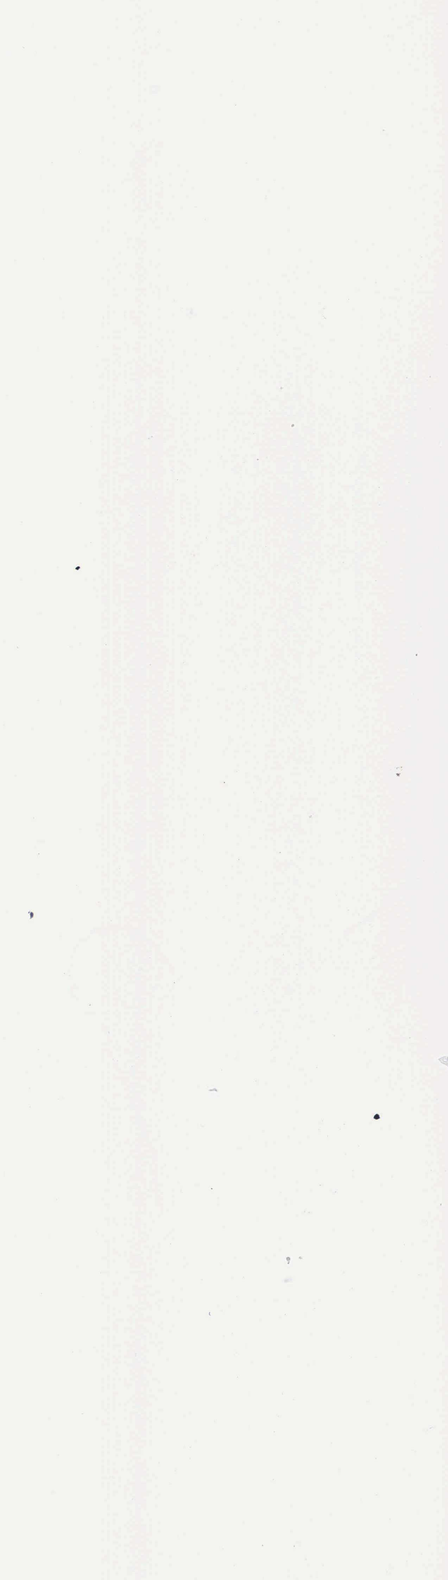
{"staining": {"intensity": "moderate", "quantity": ">75%", "location": "cytoplasmic/membranous"}, "tissue": "skin cancer", "cell_type": "Tumor cells", "image_type": "cancer", "snomed": [{"axis": "morphology", "description": "Basal cell carcinoma"}, {"axis": "topography", "description": "Skin"}], "caption": "Moderate cytoplasmic/membranous positivity for a protein is identified in approximately >75% of tumor cells of skin basal cell carcinoma using immunohistochemistry.", "gene": "IGBP1", "patient": {"sex": "female", "age": 81}}